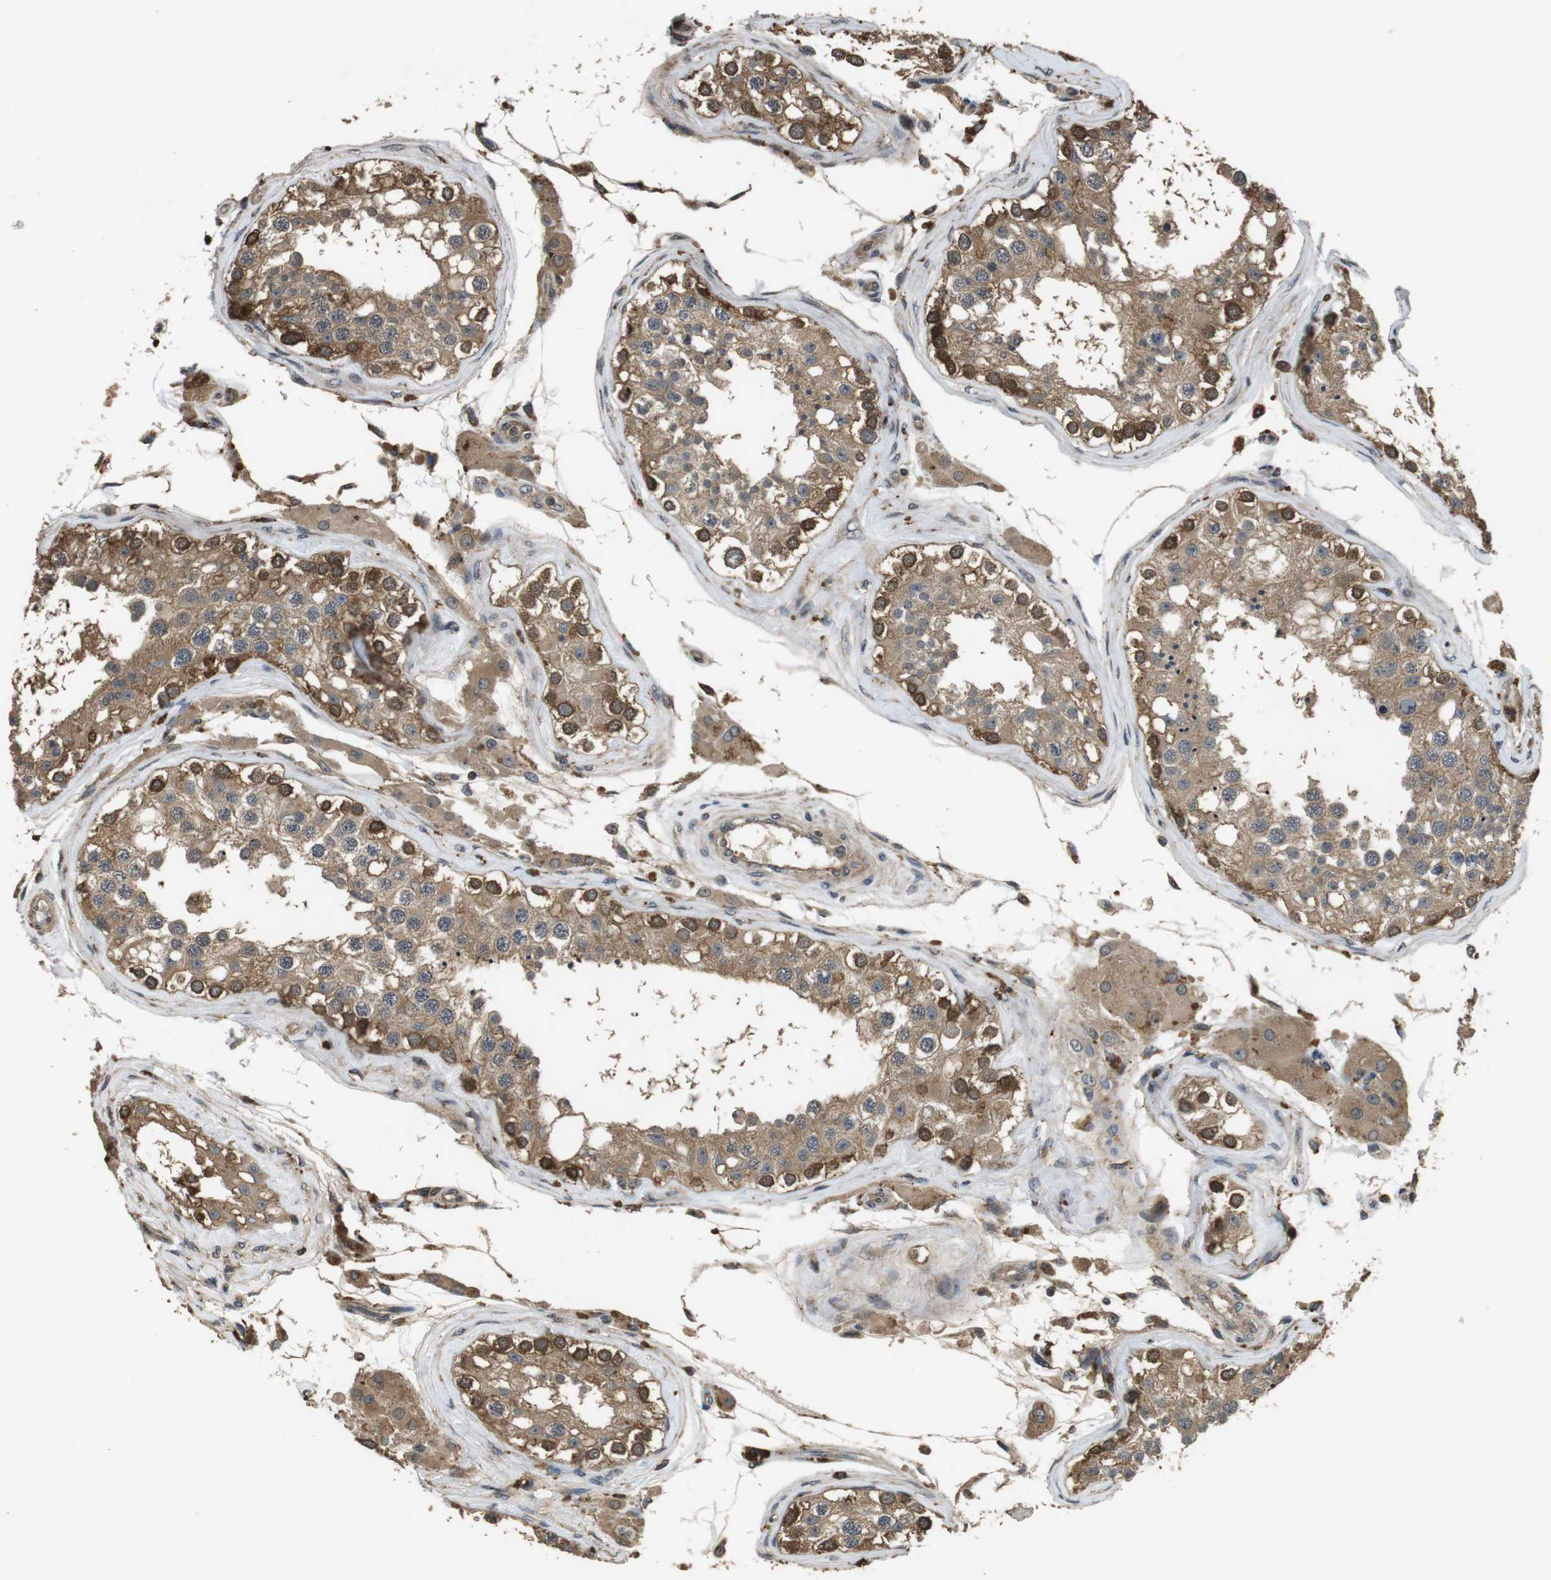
{"staining": {"intensity": "strong", "quantity": "25%-75%", "location": "cytoplasmic/membranous"}, "tissue": "testis", "cell_type": "Cells in seminiferous ducts", "image_type": "normal", "snomed": [{"axis": "morphology", "description": "Normal tissue, NOS"}, {"axis": "topography", "description": "Testis"}], "caption": "The image shows immunohistochemical staining of benign testis. There is strong cytoplasmic/membranous staining is seen in about 25%-75% of cells in seminiferous ducts. Ihc stains the protein of interest in brown and the nuclei are stained blue.", "gene": "FZD10", "patient": {"sex": "male", "age": 68}}